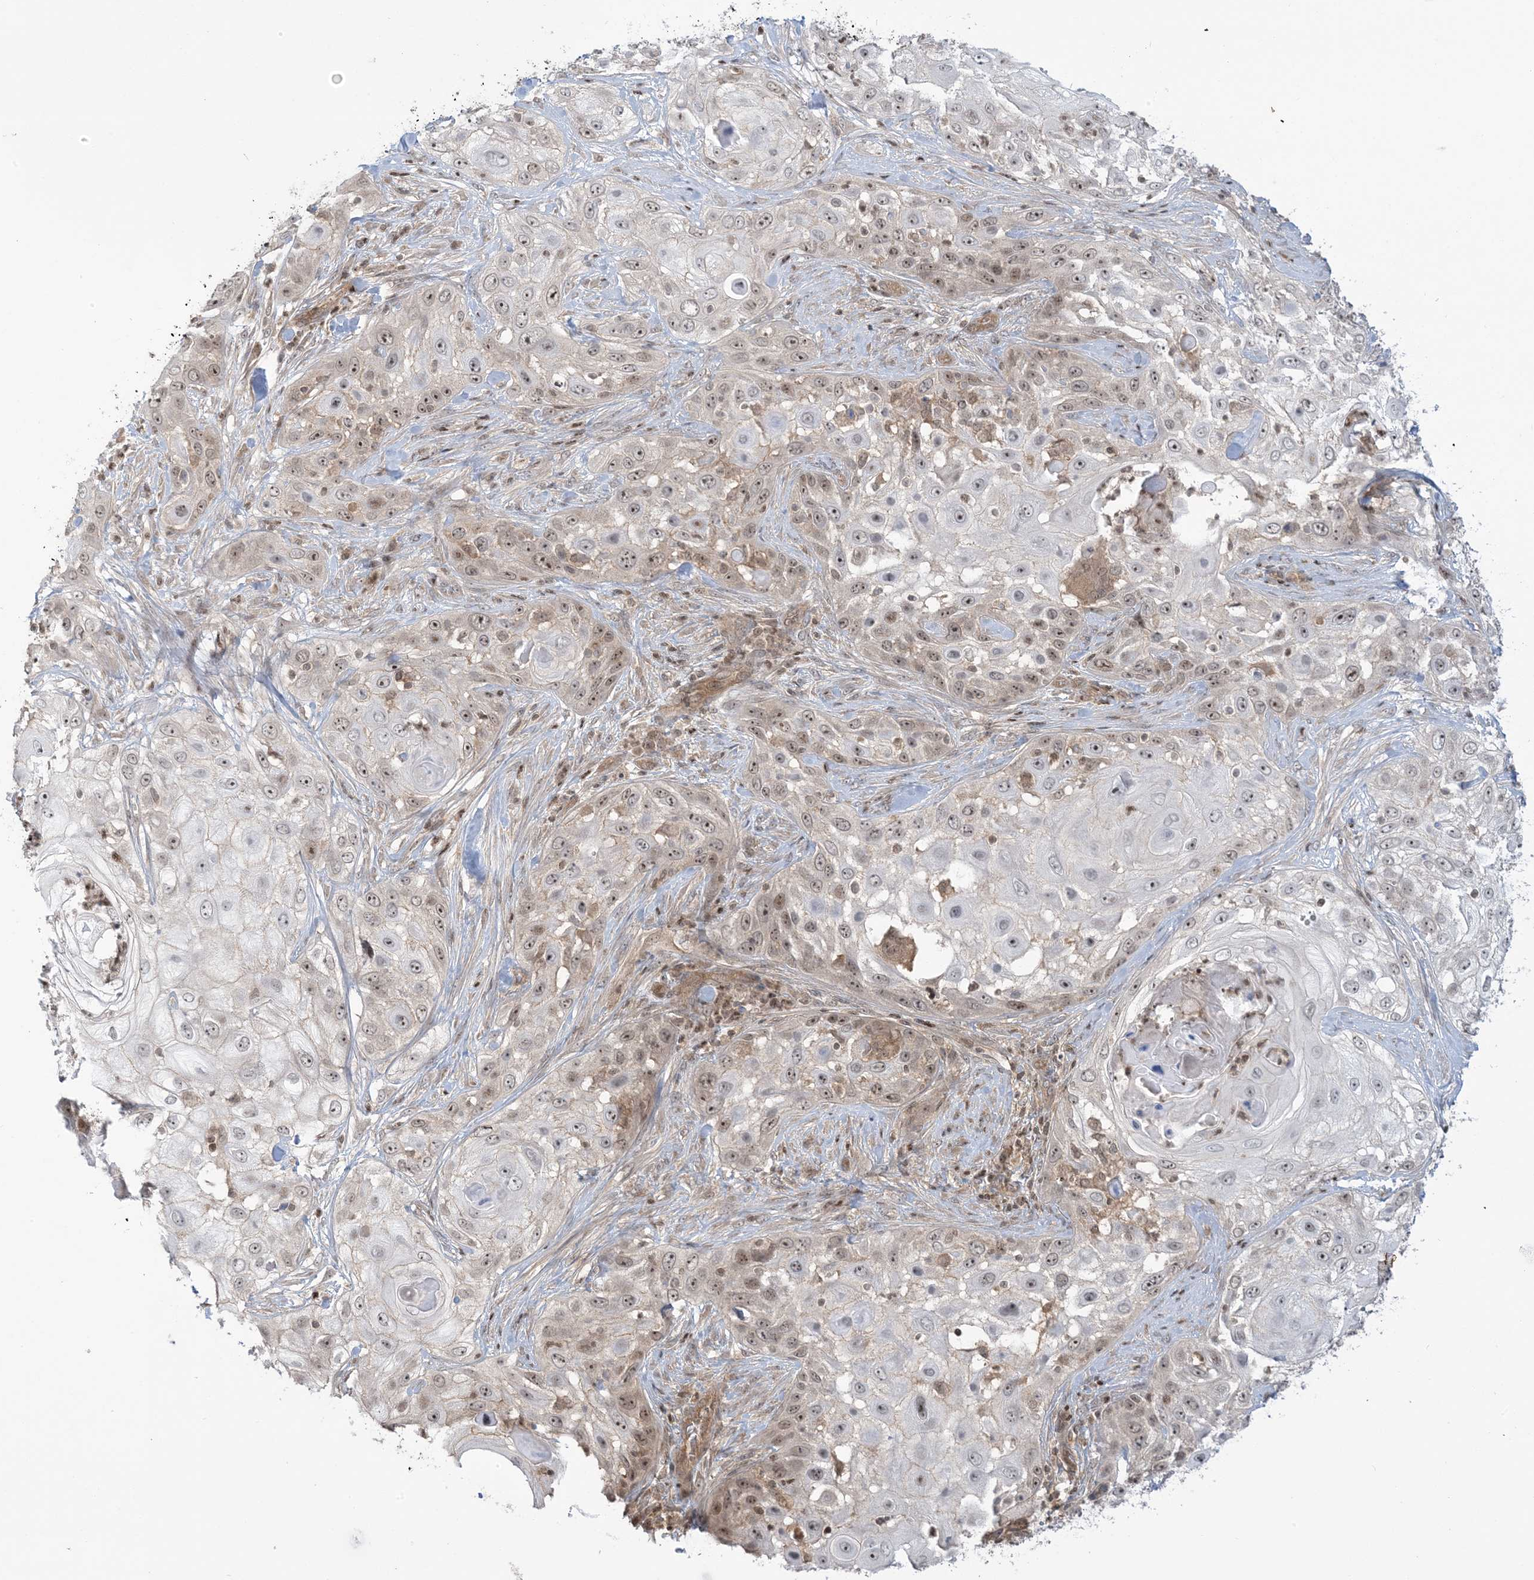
{"staining": {"intensity": "moderate", "quantity": ">75%", "location": "nuclear"}, "tissue": "skin cancer", "cell_type": "Tumor cells", "image_type": "cancer", "snomed": [{"axis": "morphology", "description": "Squamous cell carcinoma, NOS"}, {"axis": "topography", "description": "Skin"}], "caption": "Tumor cells reveal medium levels of moderate nuclear positivity in approximately >75% of cells in human skin cancer. Using DAB (3,3'-diaminobenzidine) (brown) and hematoxylin (blue) stains, captured at high magnification using brightfield microscopy.", "gene": "PPP1R7", "patient": {"sex": "female", "age": 44}}